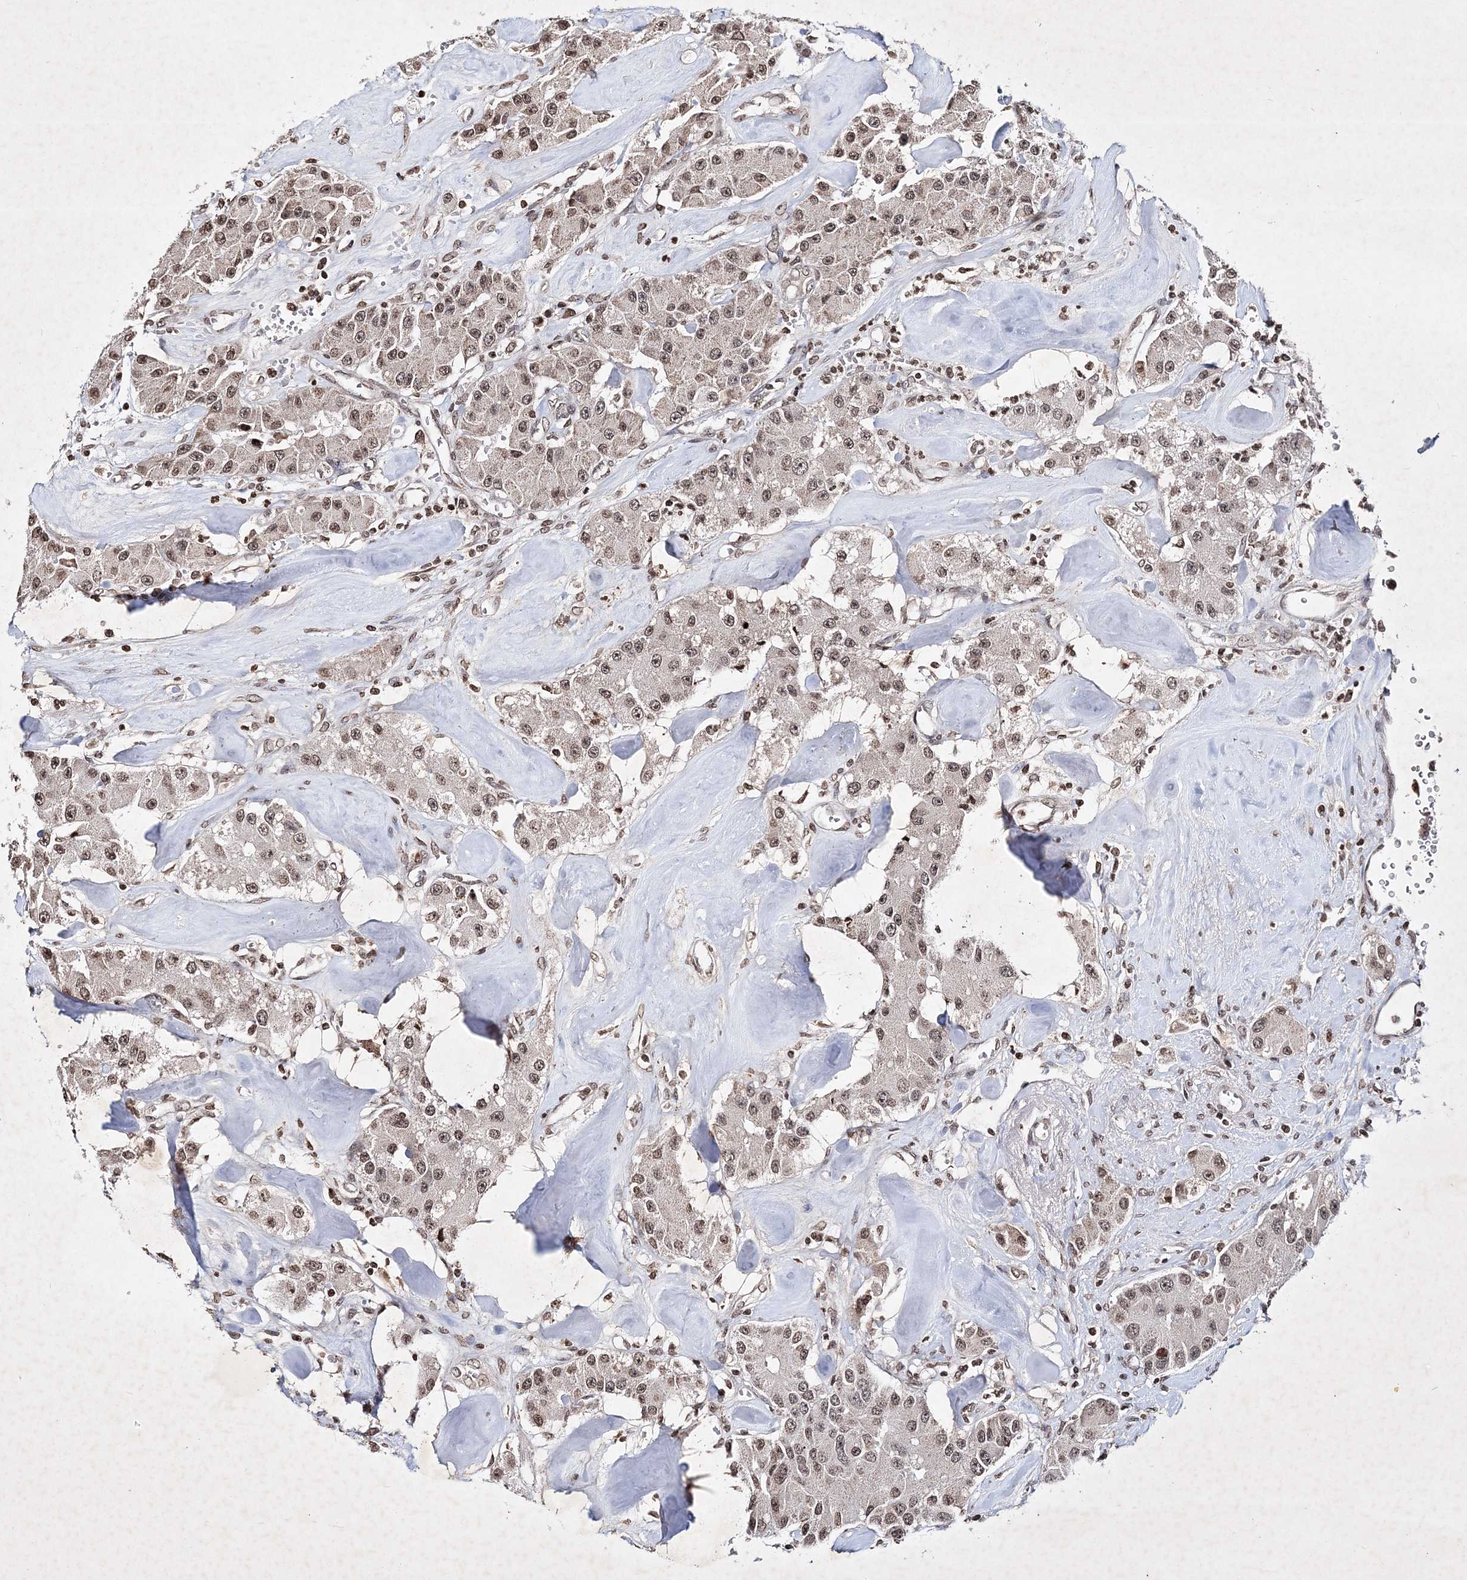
{"staining": {"intensity": "moderate", "quantity": ">75%", "location": "nuclear"}, "tissue": "carcinoid", "cell_type": "Tumor cells", "image_type": "cancer", "snomed": [{"axis": "morphology", "description": "Carcinoid, malignant, NOS"}, {"axis": "topography", "description": "Pancreas"}], "caption": "DAB (3,3'-diaminobenzidine) immunohistochemical staining of carcinoid (malignant) demonstrates moderate nuclear protein positivity in approximately >75% of tumor cells.", "gene": "SOWAHB", "patient": {"sex": "male", "age": 41}}